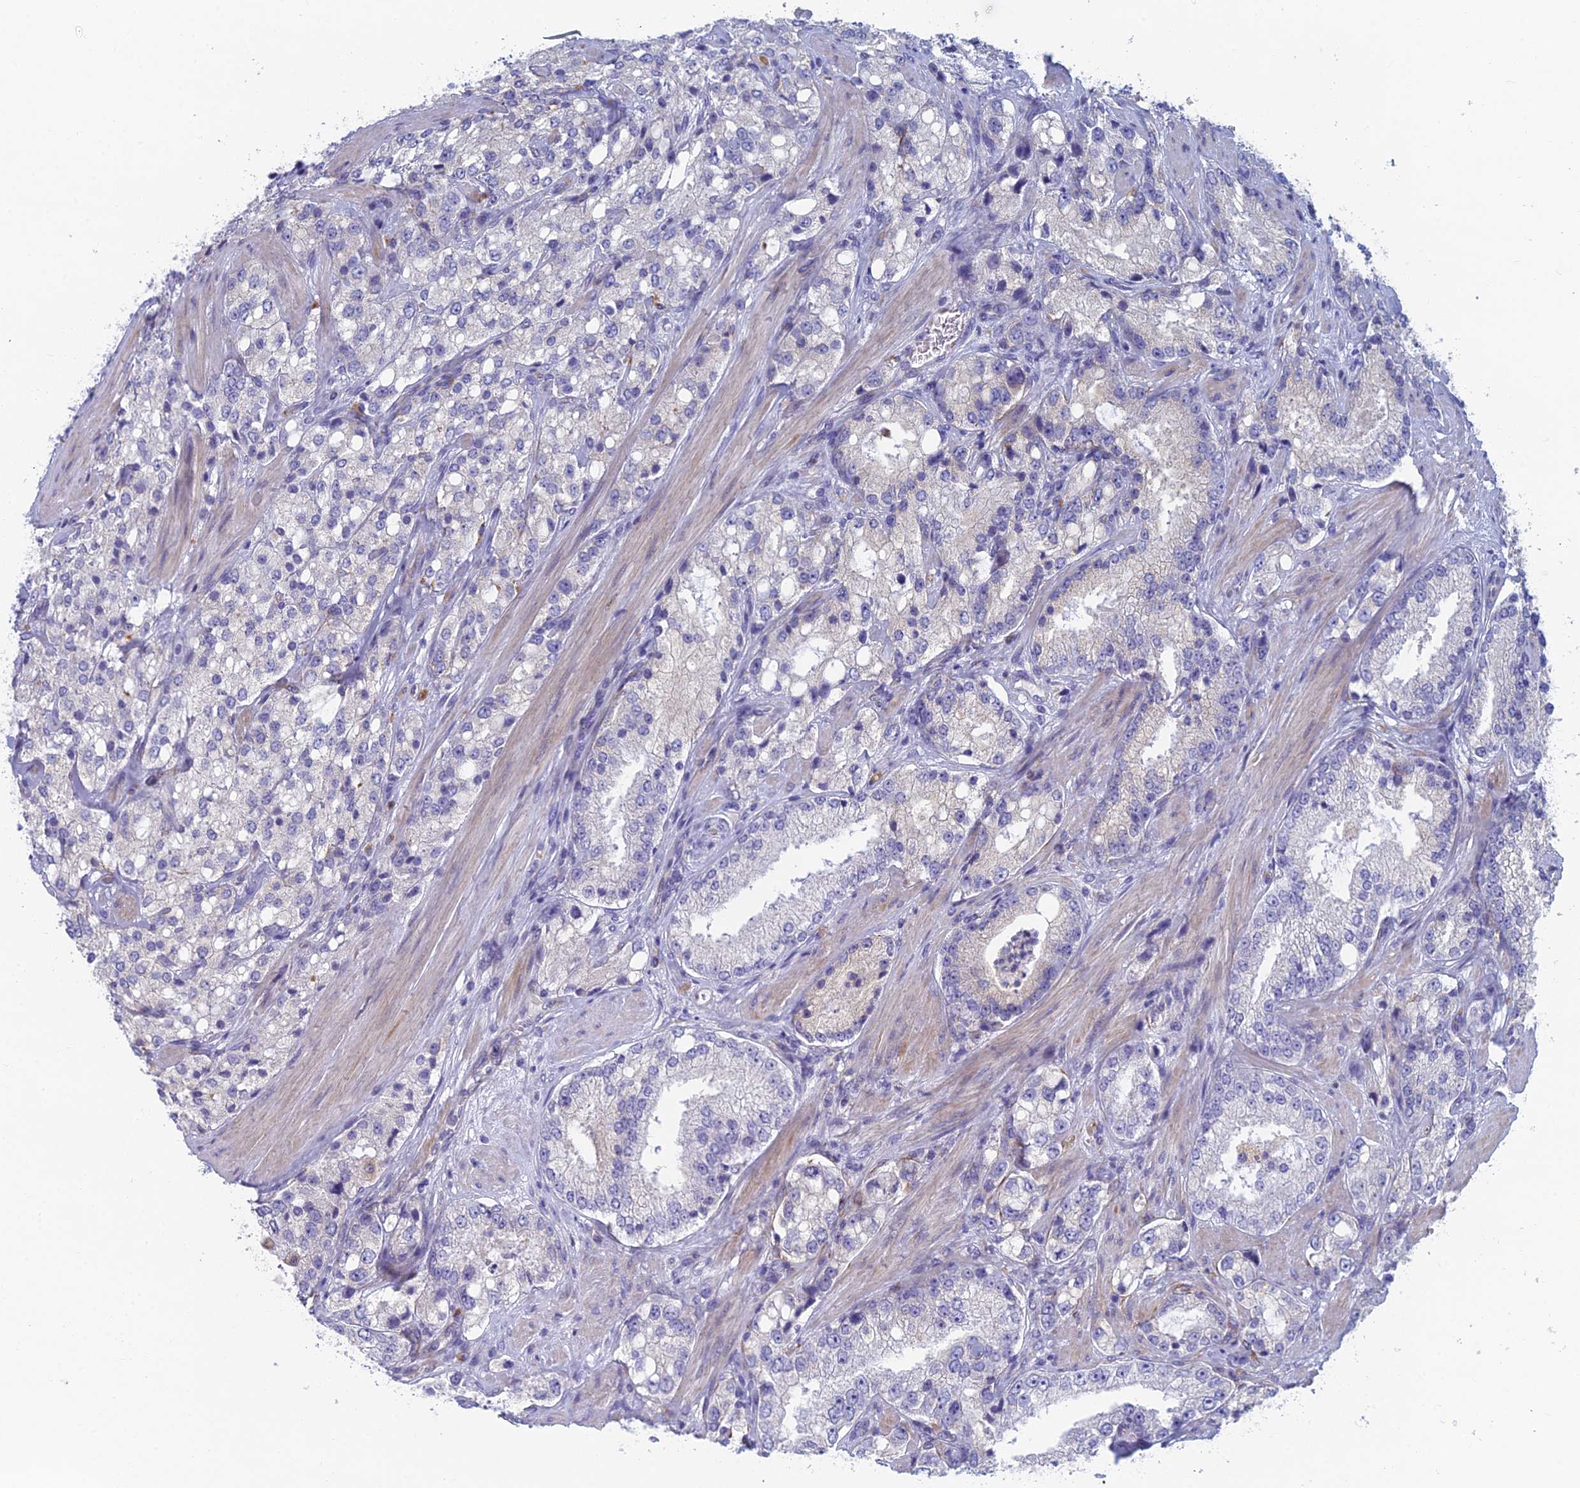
{"staining": {"intensity": "negative", "quantity": "none", "location": "none"}, "tissue": "prostate cancer", "cell_type": "Tumor cells", "image_type": "cancer", "snomed": [{"axis": "morphology", "description": "Adenocarcinoma, High grade"}, {"axis": "topography", "description": "Prostate"}], "caption": "Adenocarcinoma (high-grade) (prostate) stained for a protein using immunohistochemistry displays no staining tumor cells.", "gene": "FERD3L", "patient": {"sex": "male", "age": 66}}